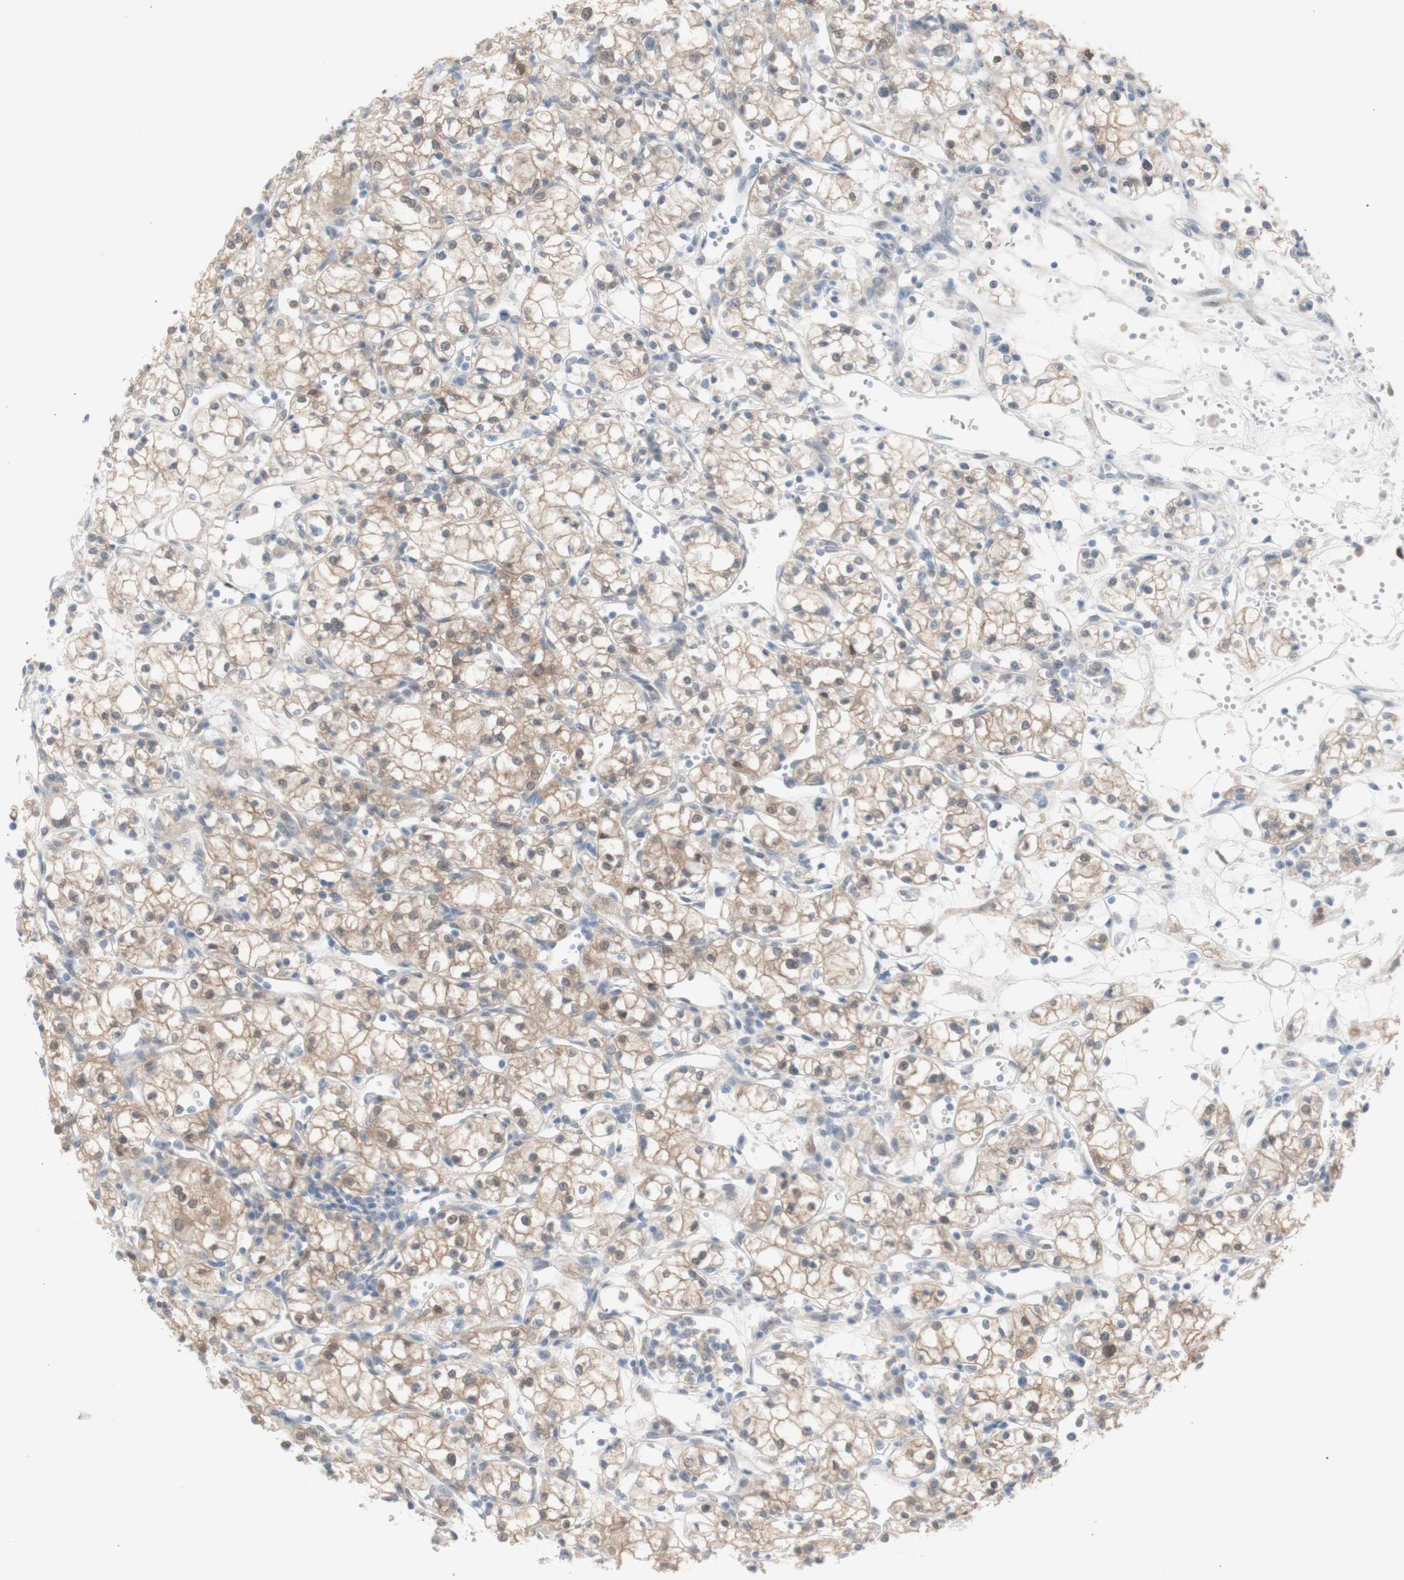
{"staining": {"intensity": "moderate", "quantity": "25%-75%", "location": "cytoplasmic/membranous,nuclear"}, "tissue": "renal cancer", "cell_type": "Tumor cells", "image_type": "cancer", "snomed": [{"axis": "morphology", "description": "Normal tissue, NOS"}, {"axis": "morphology", "description": "Adenocarcinoma, NOS"}, {"axis": "topography", "description": "Kidney"}], "caption": "Brown immunohistochemical staining in human renal adenocarcinoma reveals moderate cytoplasmic/membranous and nuclear staining in approximately 25%-75% of tumor cells.", "gene": "PRMT5", "patient": {"sex": "male", "age": 59}}